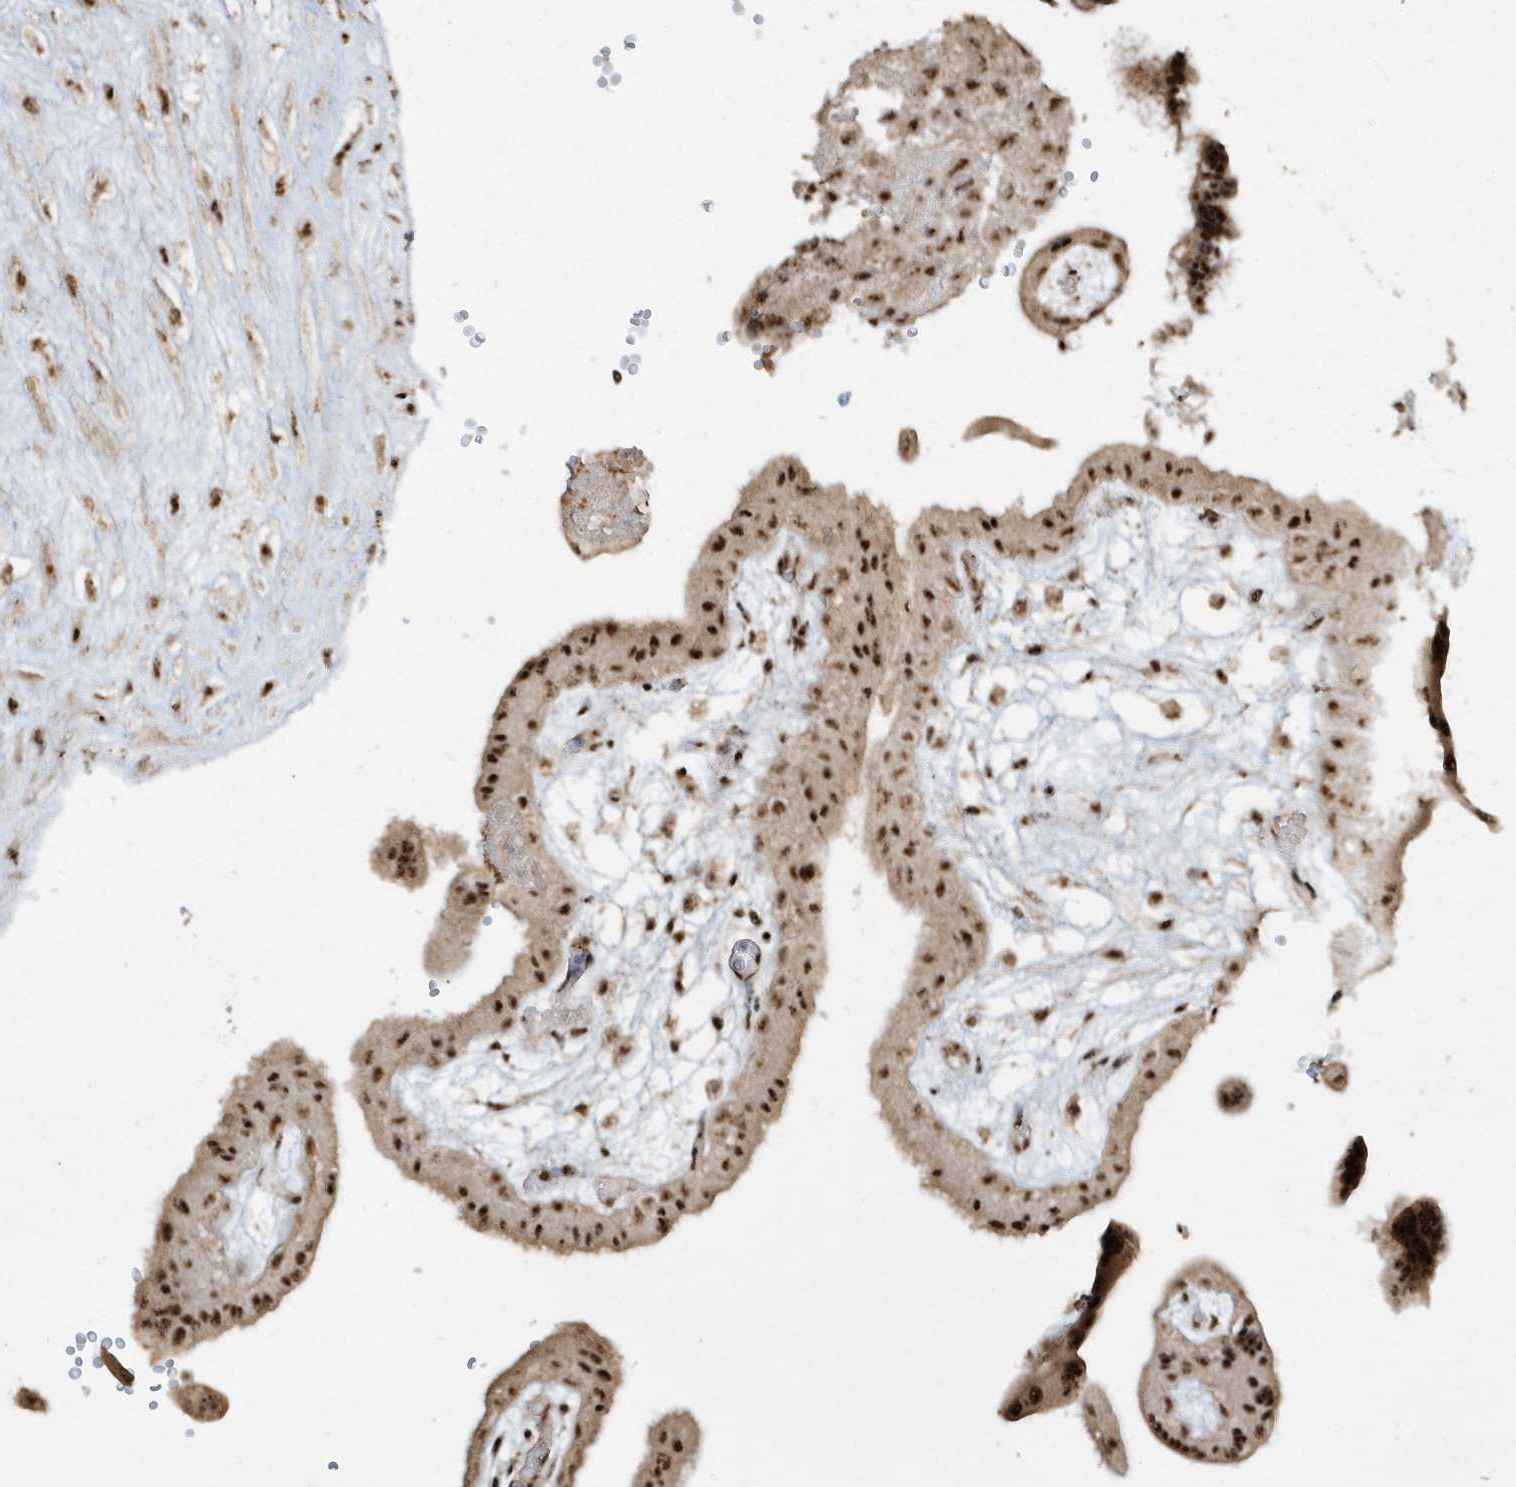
{"staining": {"intensity": "strong", "quantity": ">75%", "location": "nuclear"}, "tissue": "placenta", "cell_type": "Decidual cells", "image_type": "normal", "snomed": [{"axis": "morphology", "description": "Normal tissue, NOS"}, {"axis": "topography", "description": "Placenta"}], "caption": "Placenta stained with DAB (3,3'-diaminobenzidine) immunohistochemistry (IHC) demonstrates high levels of strong nuclear positivity in about >75% of decidual cells.", "gene": "POLR3B", "patient": {"sex": "female", "age": 18}}